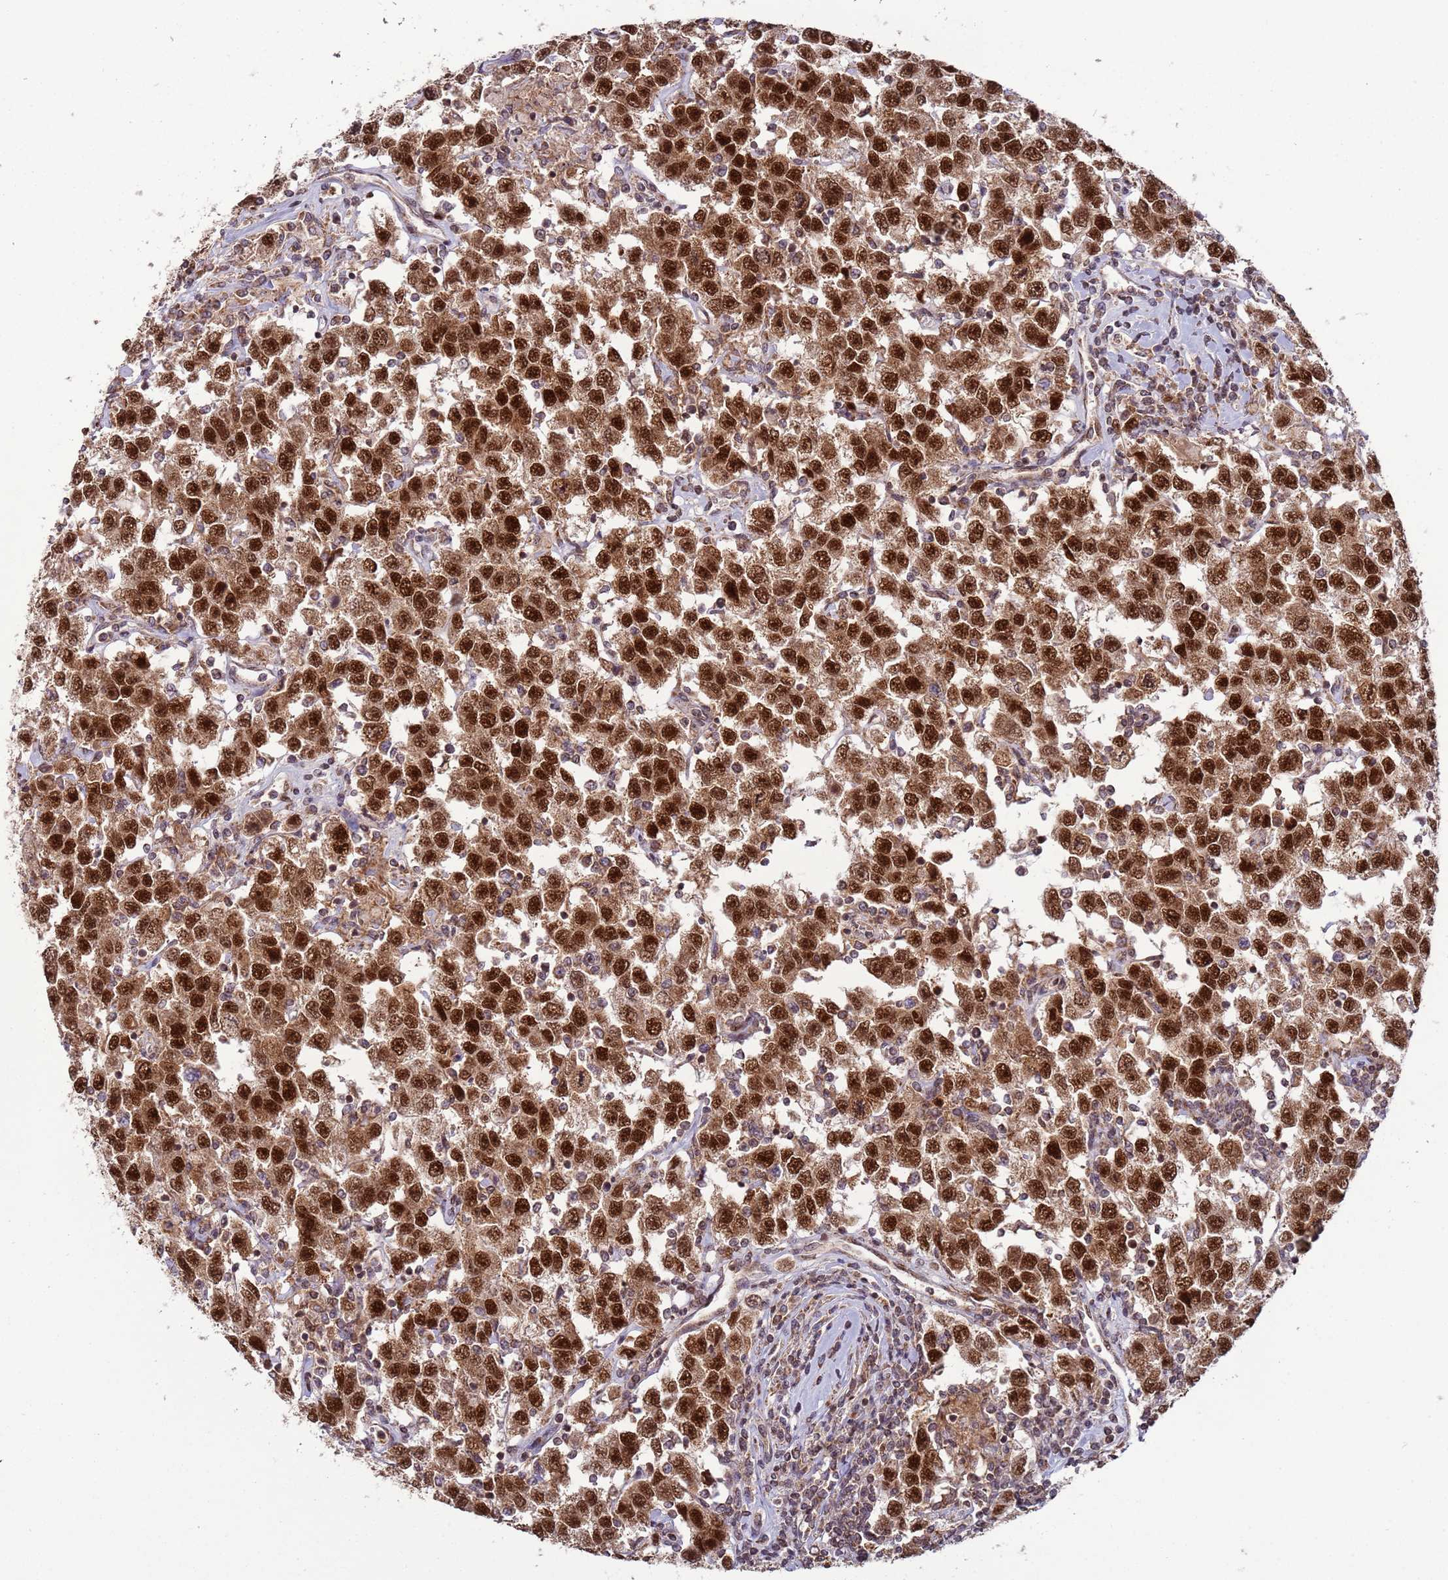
{"staining": {"intensity": "strong", "quantity": ">75%", "location": "nuclear"}, "tissue": "testis cancer", "cell_type": "Tumor cells", "image_type": "cancer", "snomed": [{"axis": "morphology", "description": "Seminoma, NOS"}, {"axis": "topography", "description": "Testis"}], "caption": "This histopathology image shows immunohistochemistry staining of human seminoma (testis), with high strong nuclear positivity in approximately >75% of tumor cells.", "gene": "RCOR2", "patient": {"sex": "male", "age": 41}}